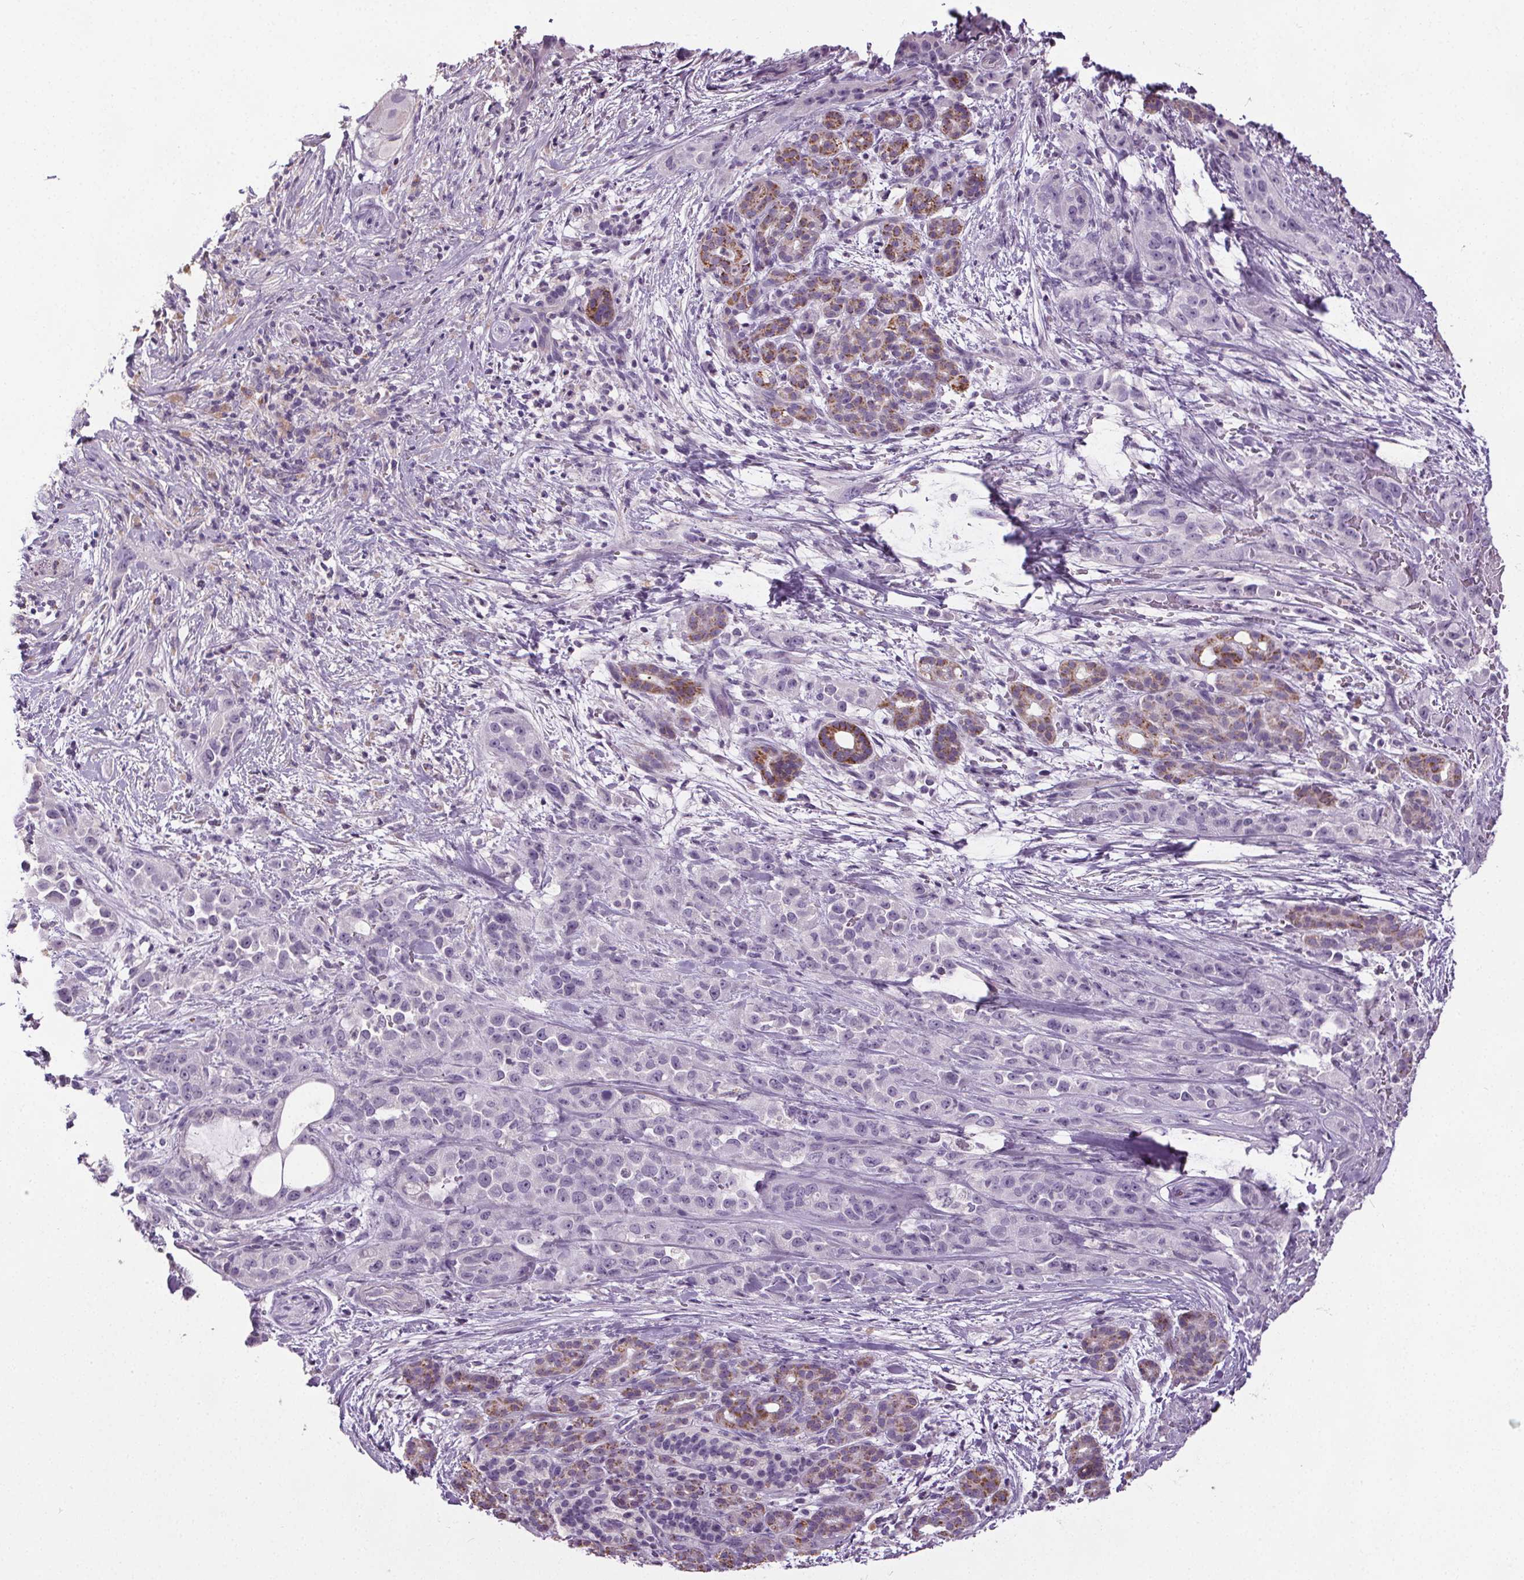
{"staining": {"intensity": "negative", "quantity": "none", "location": "none"}, "tissue": "pancreatic cancer", "cell_type": "Tumor cells", "image_type": "cancer", "snomed": [{"axis": "morphology", "description": "Adenocarcinoma, NOS"}, {"axis": "topography", "description": "Pancreas"}], "caption": "This is an immunohistochemistry photomicrograph of pancreatic adenocarcinoma. There is no positivity in tumor cells.", "gene": "GPIHBP1", "patient": {"sex": "male", "age": 44}}